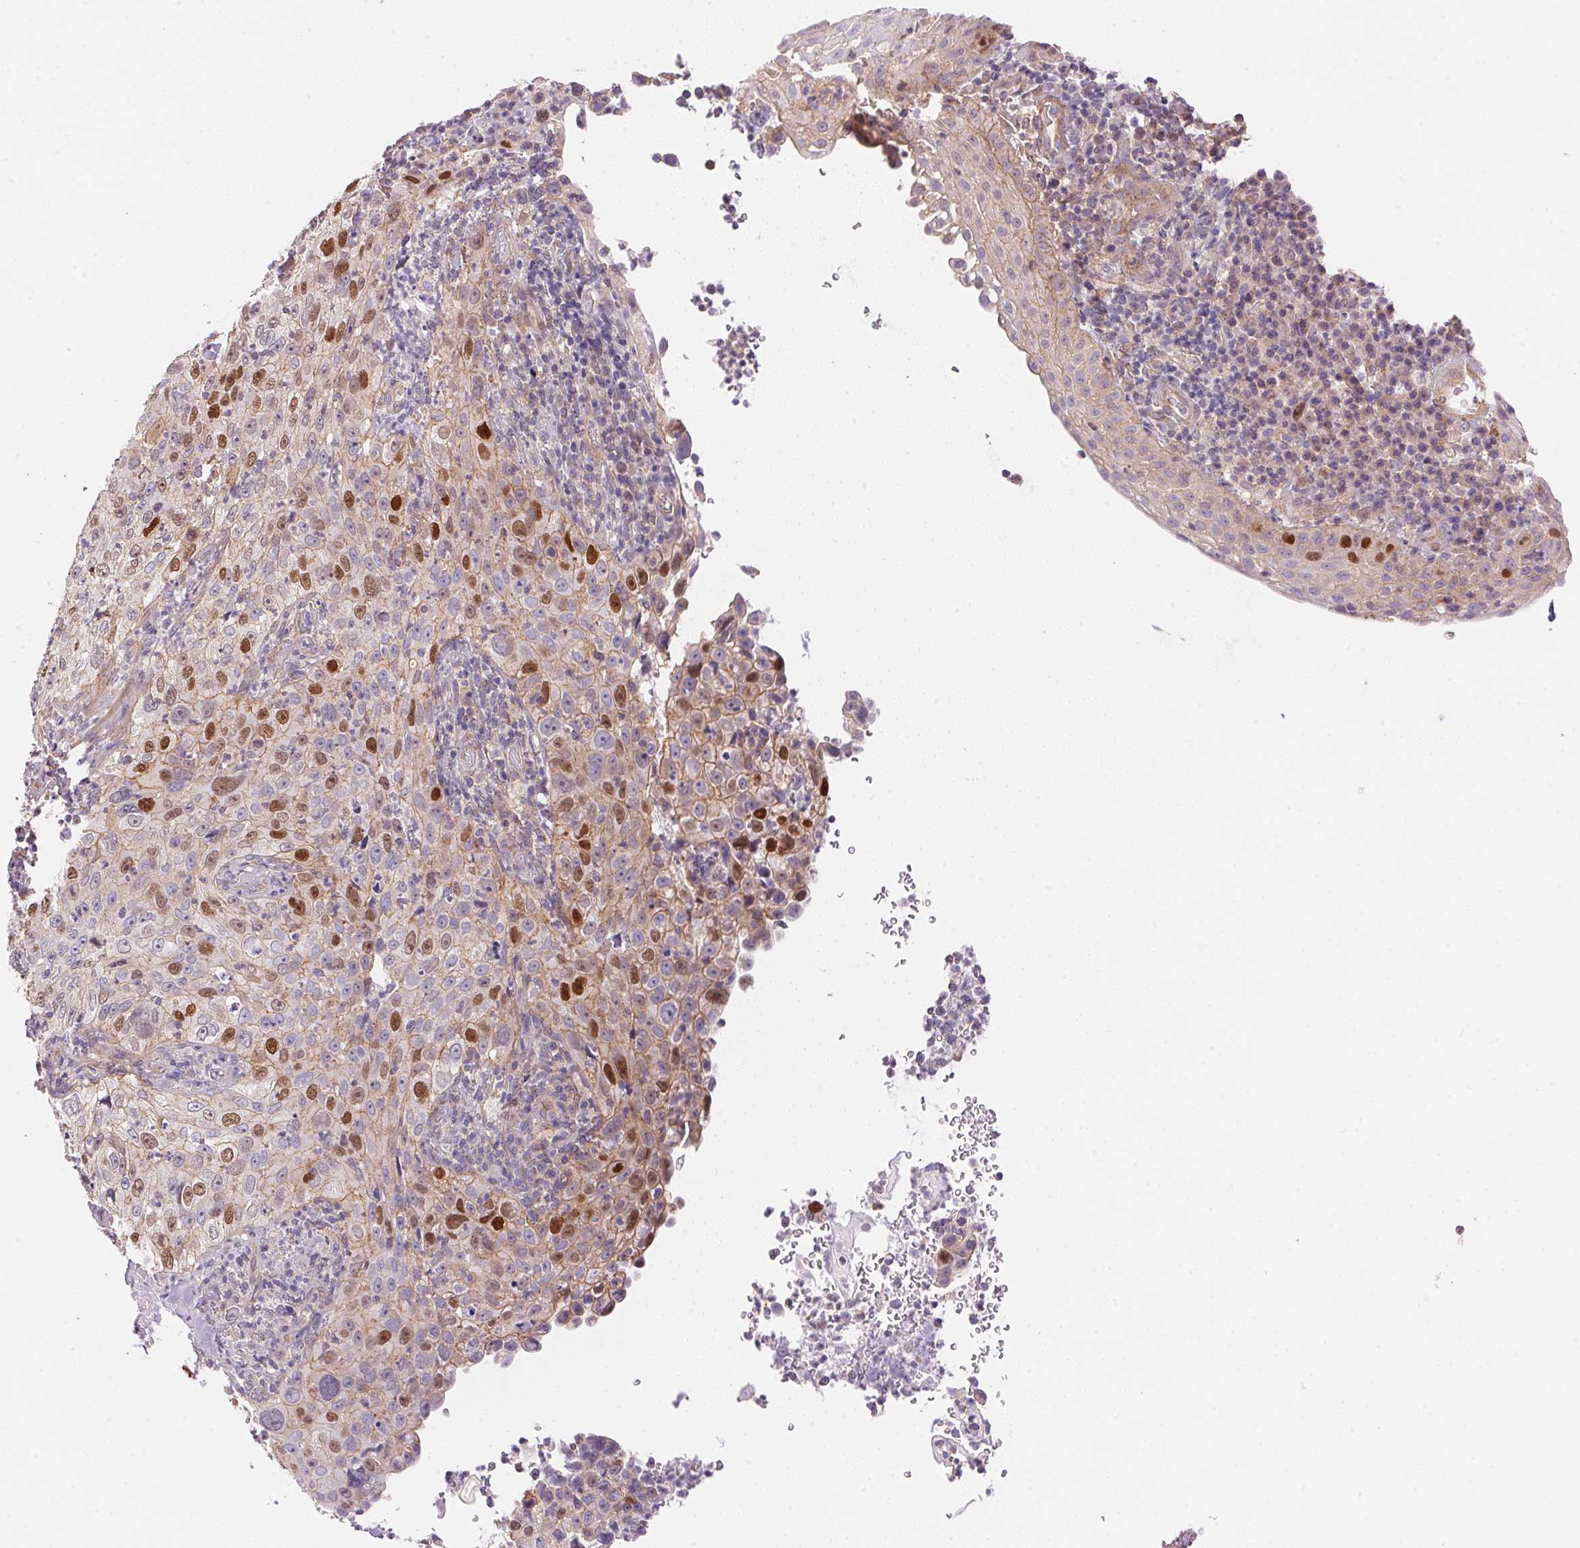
{"staining": {"intensity": "strong", "quantity": "<25%", "location": "nuclear"}, "tissue": "cervical cancer", "cell_type": "Tumor cells", "image_type": "cancer", "snomed": [{"axis": "morphology", "description": "Squamous cell carcinoma, NOS"}, {"axis": "topography", "description": "Cervix"}], "caption": "Tumor cells demonstrate medium levels of strong nuclear positivity in about <25% of cells in human cervical squamous cell carcinoma.", "gene": "SMTN", "patient": {"sex": "female", "age": 30}}